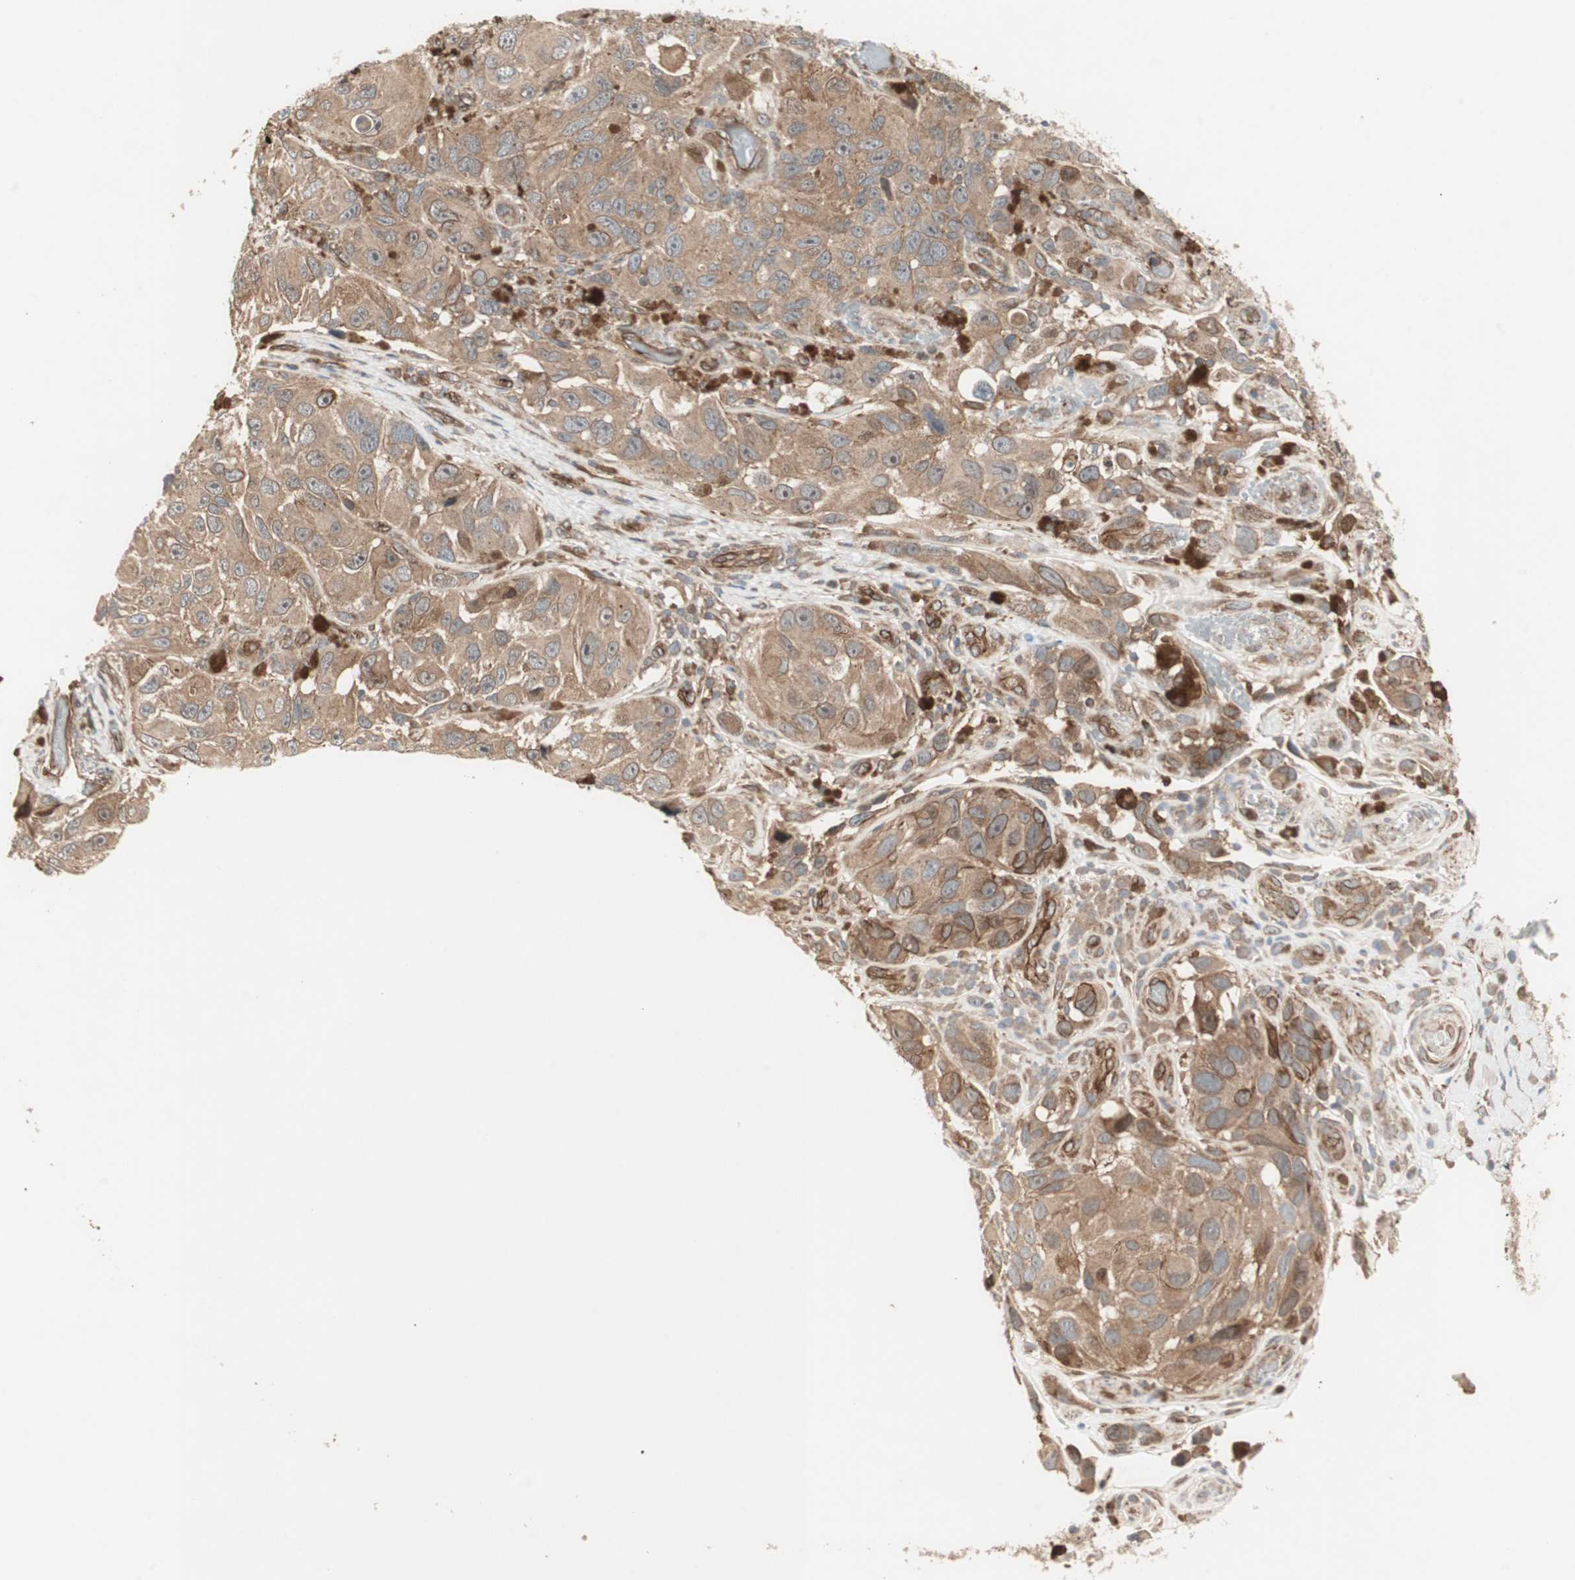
{"staining": {"intensity": "moderate", "quantity": ">75%", "location": "cytoplasmic/membranous"}, "tissue": "melanoma", "cell_type": "Tumor cells", "image_type": "cancer", "snomed": [{"axis": "morphology", "description": "Malignant melanoma, NOS"}, {"axis": "topography", "description": "Skin"}], "caption": "A medium amount of moderate cytoplasmic/membranous staining is present in approximately >75% of tumor cells in melanoma tissue.", "gene": "PFDN1", "patient": {"sex": "female", "age": 73}}